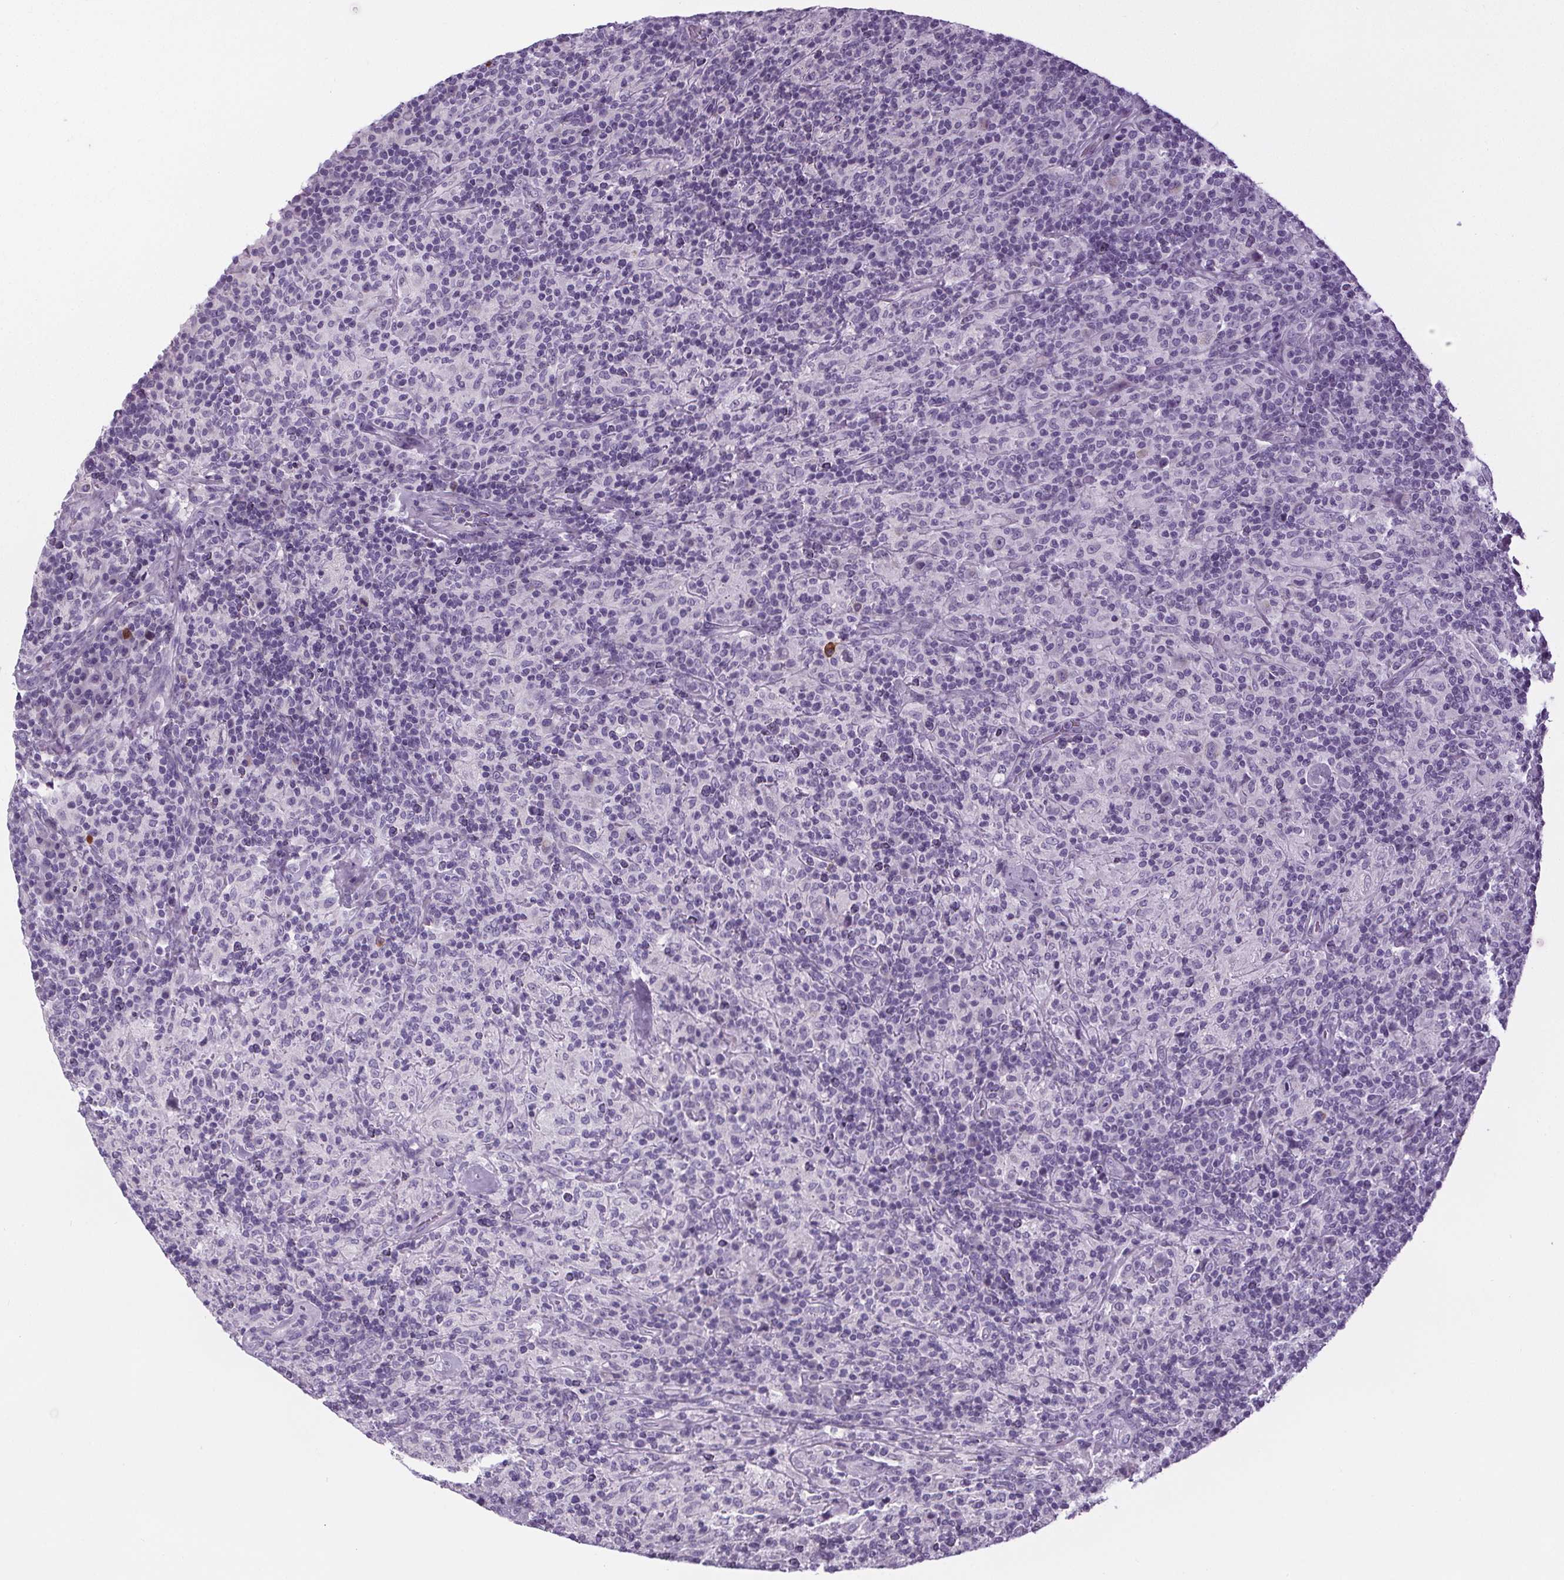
{"staining": {"intensity": "negative", "quantity": "none", "location": "none"}, "tissue": "lymphoma", "cell_type": "Tumor cells", "image_type": "cancer", "snomed": [{"axis": "morphology", "description": "Hodgkin's disease, NOS"}, {"axis": "topography", "description": "Lymph node"}], "caption": "This is an immunohistochemistry (IHC) micrograph of human Hodgkin's disease. There is no expression in tumor cells.", "gene": "ELAVL2", "patient": {"sex": "male", "age": 70}}